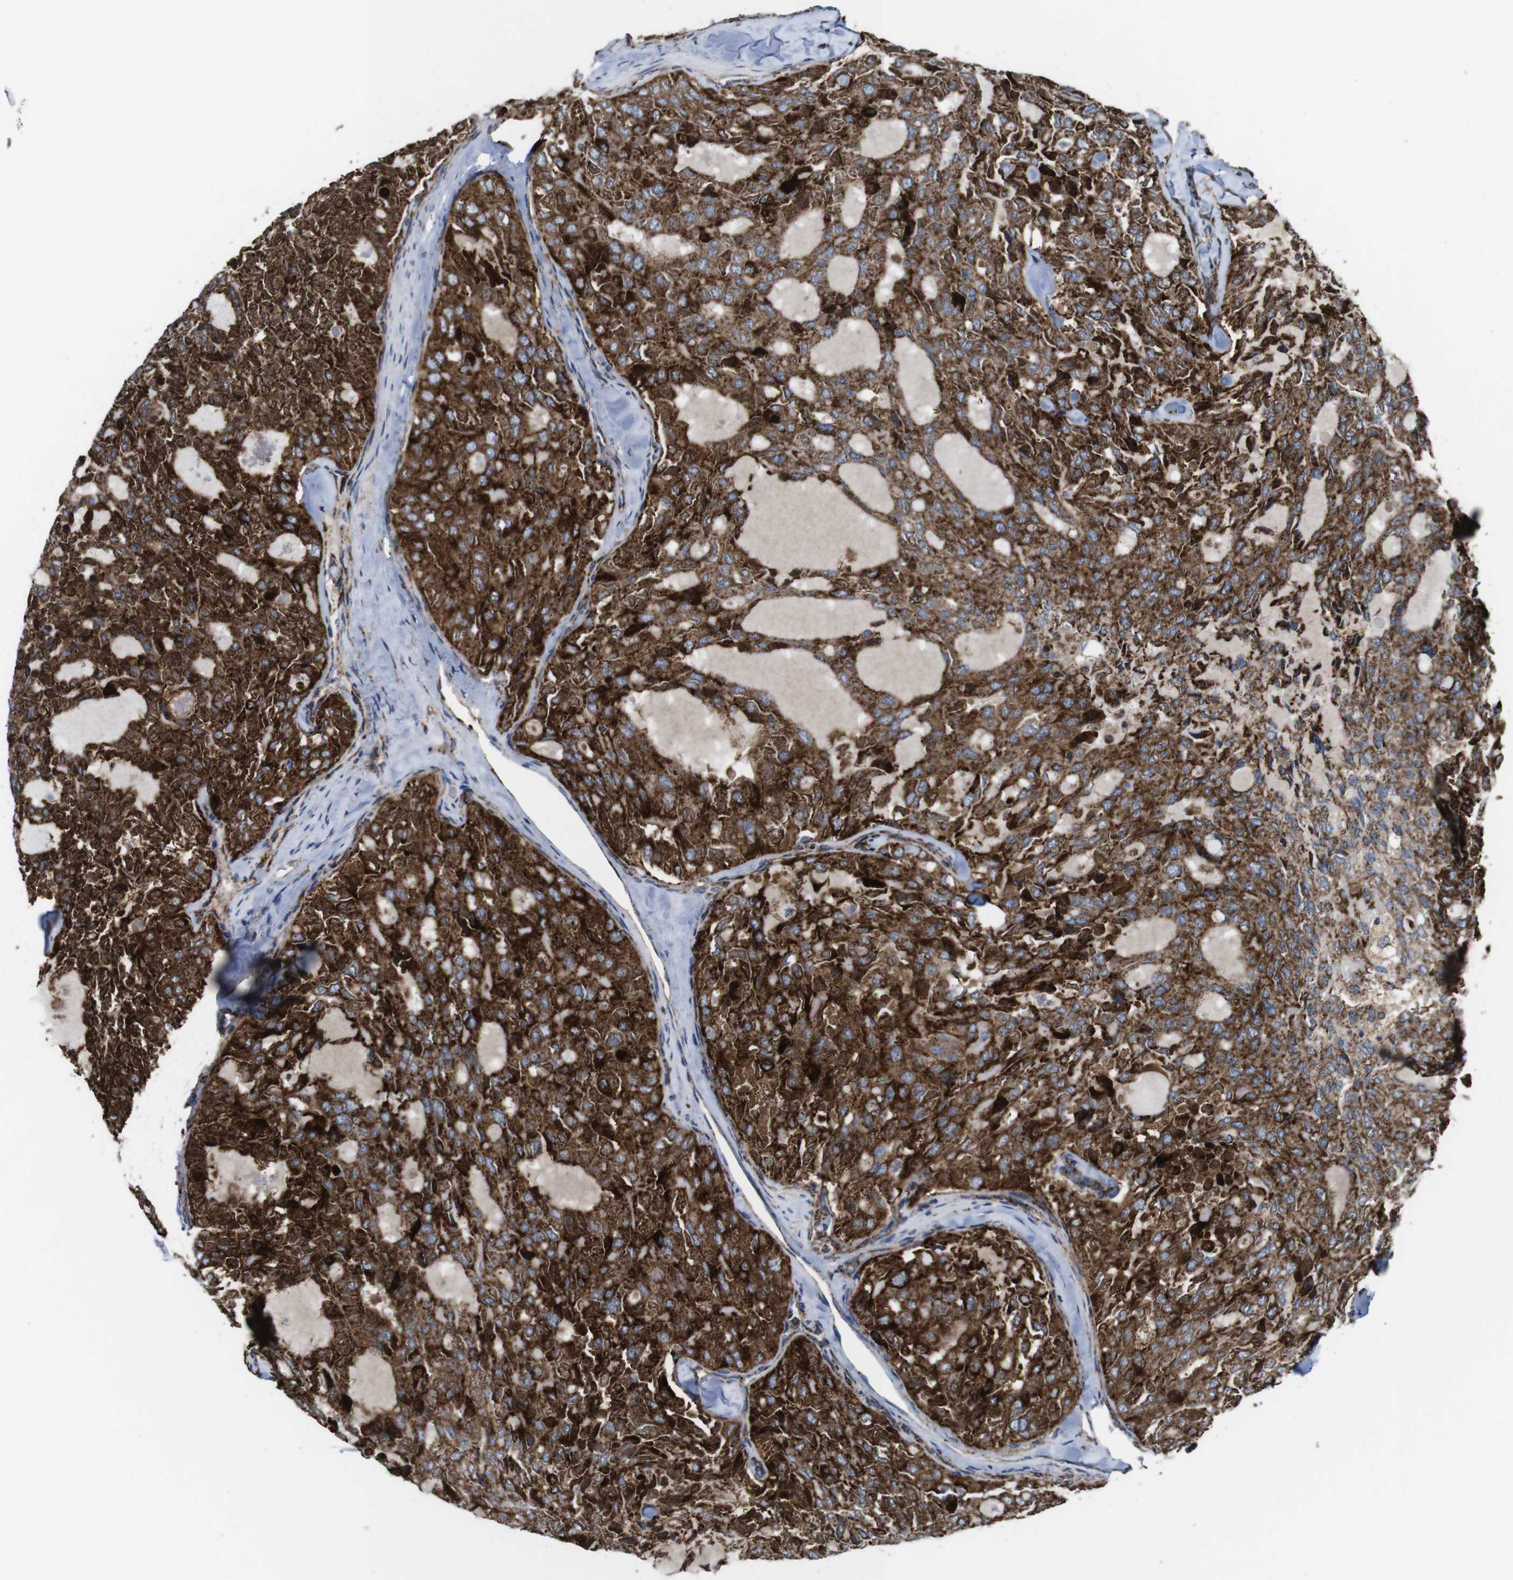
{"staining": {"intensity": "strong", "quantity": ">75%", "location": "cytoplasmic/membranous"}, "tissue": "thyroid cancer", "cell_type": "Tumor cells", "image_type": "cancer", "snomed": [{"axis": "morphology", "description": "Follicular adenoma carcinoma, NOS"}, {"axis": "topography", "description": "Thyroid gland"}], "caption": "A brown stain highlights strong cytoplasmic/membranous positivity of a protein in thyroid cancer tumor cells.", "gene": "HK1", "patient": {"sex": "male", "age": 75}}